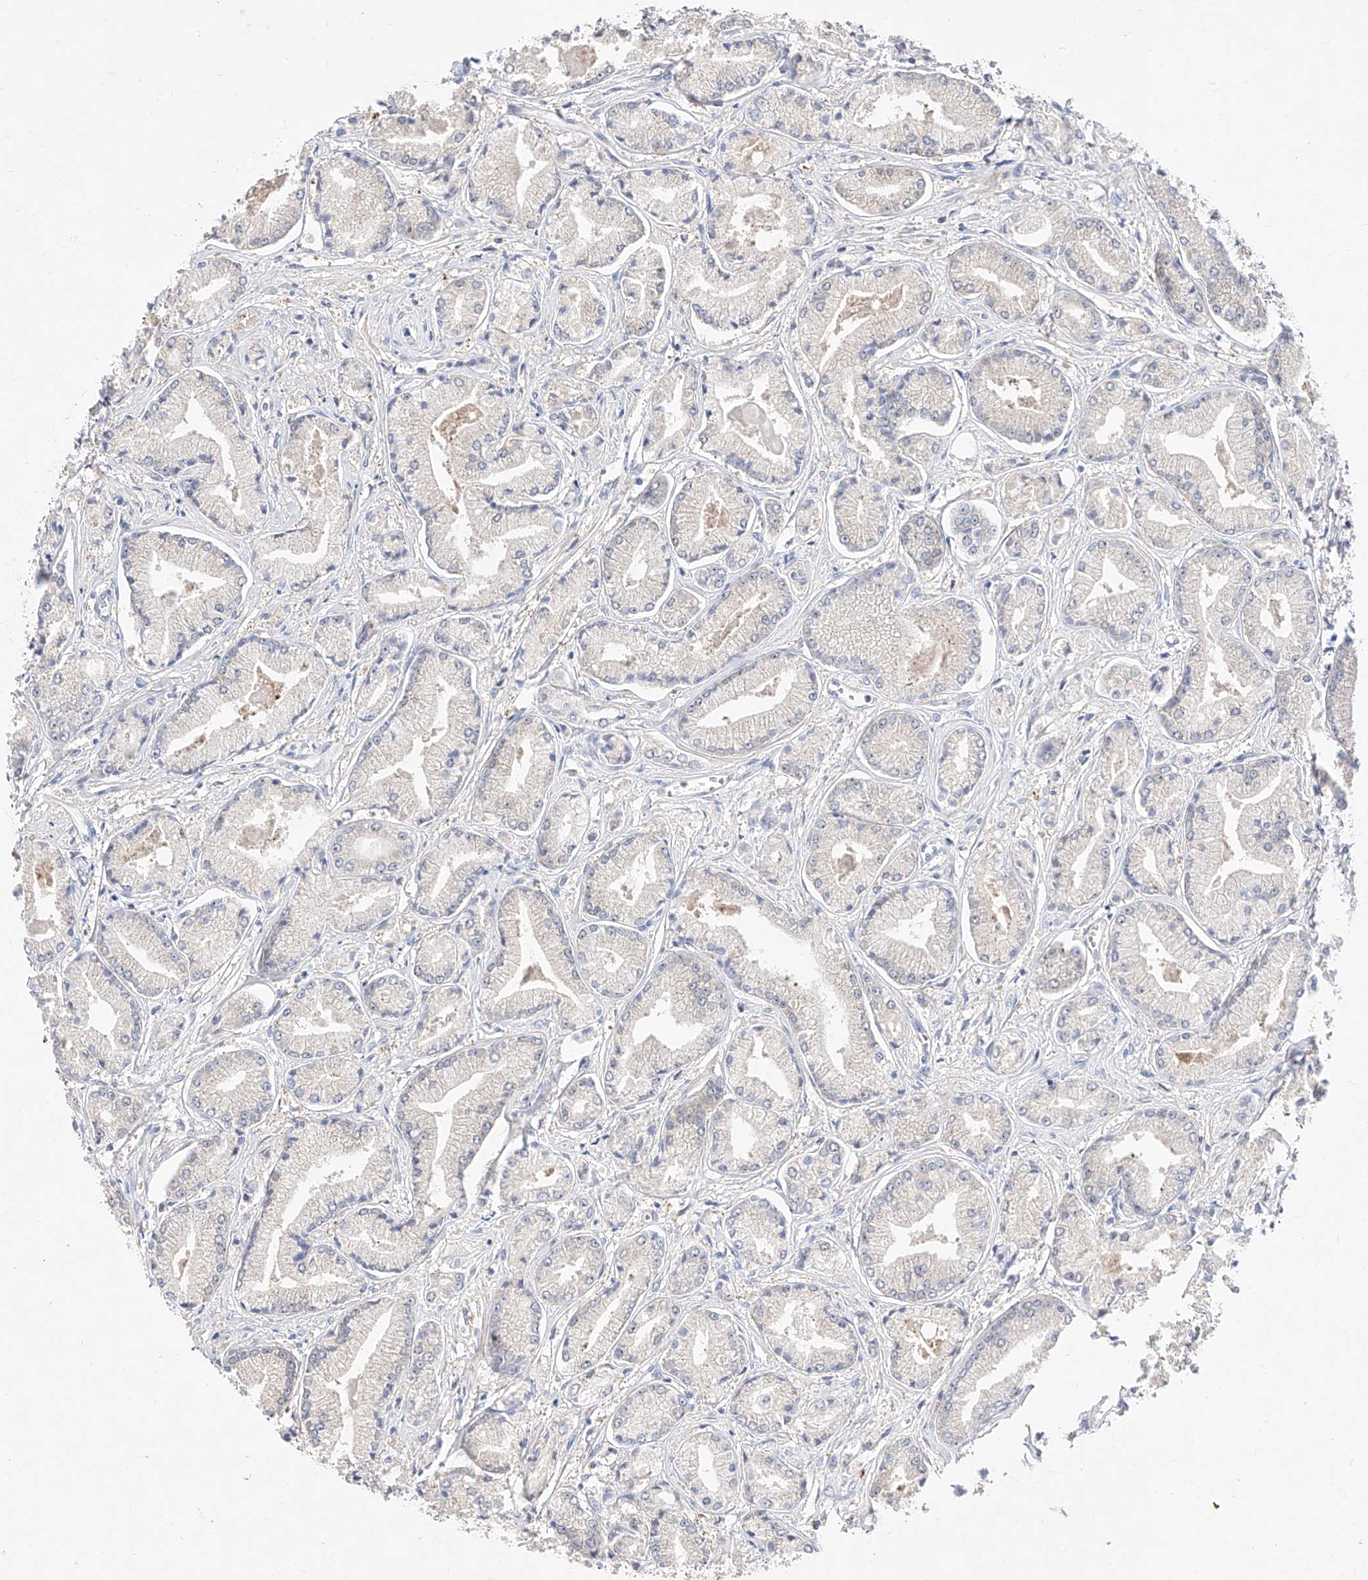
{"staining": {"intensity": "negative", "quantity": "none", "location": "none"}, "tissue": "prostate cancer", "cell_type": "Tumor cells", "image_type": "cancer", "snomed": [{"axis": "morphology", "description": "Adenocarcinoma, Low grade"}, {"axis": "topography", "description": "Prostate"}], "caption": "Human adenocarcinoma (low-grade) (prostate) stained for a protein using immunohistochemistry (IHC) shows no expression in tumor cells.", "gene": "FUCA2", "patient": {"sex": "male", "age": 60}}